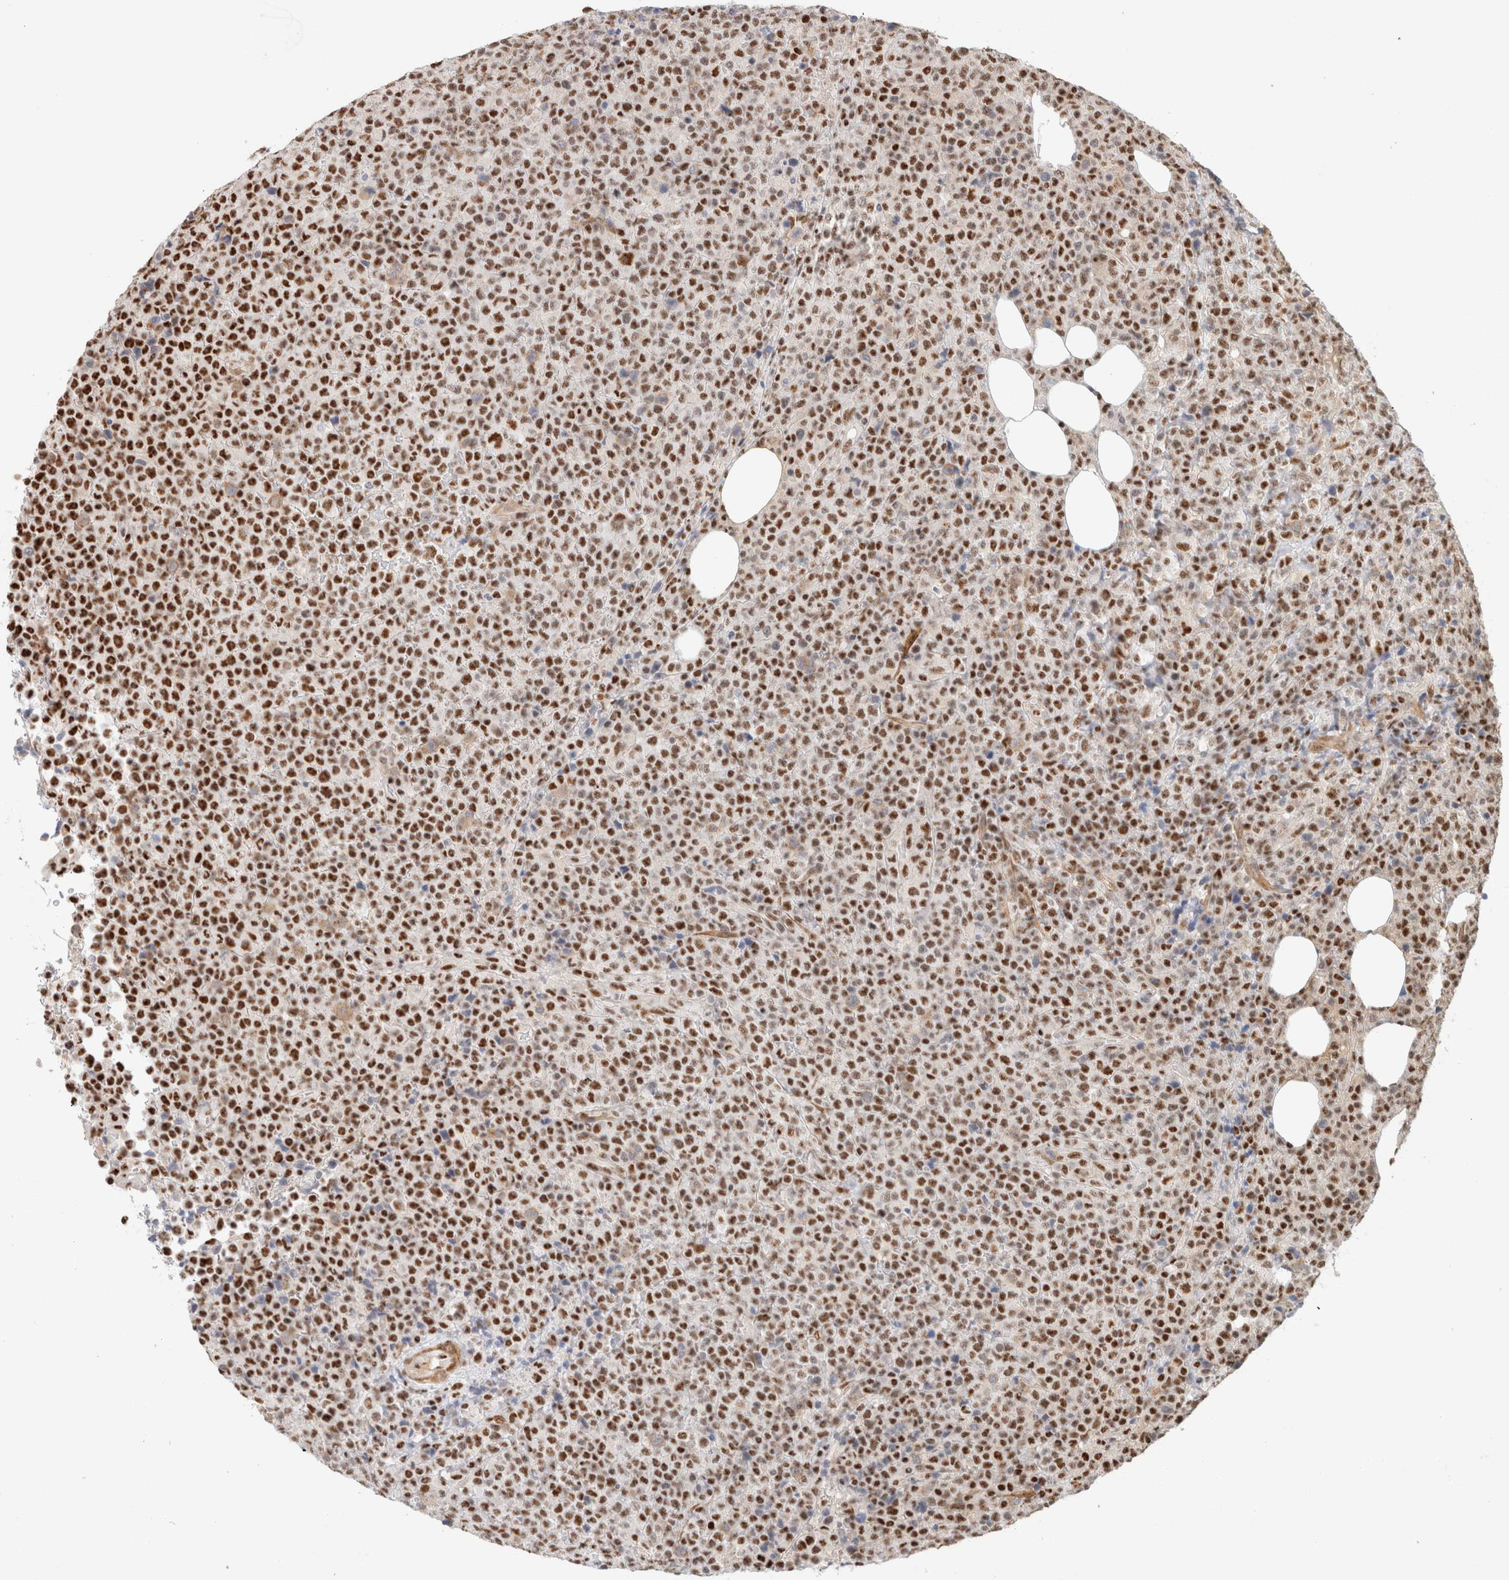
{"staining": {"intensity": "moderate", "quantity": ">75%", "location": "nuclear"}, "tissue": "lymphoma", "cell_type": "Tumor cells", "image_type": "cancer", "snomed": [{"axis": "morphology", "description": "Malignant lymphoma, non-Hodgkin's type, High grade"}, {"axis": "topography", "description": "Lymph node"}], "caption": "A brown stain highlights moderate nuclear positivity of a protein in human lymphoma tumor cells.", "gene": "ID3", "patient": {"sex": "male", "age": 13}}